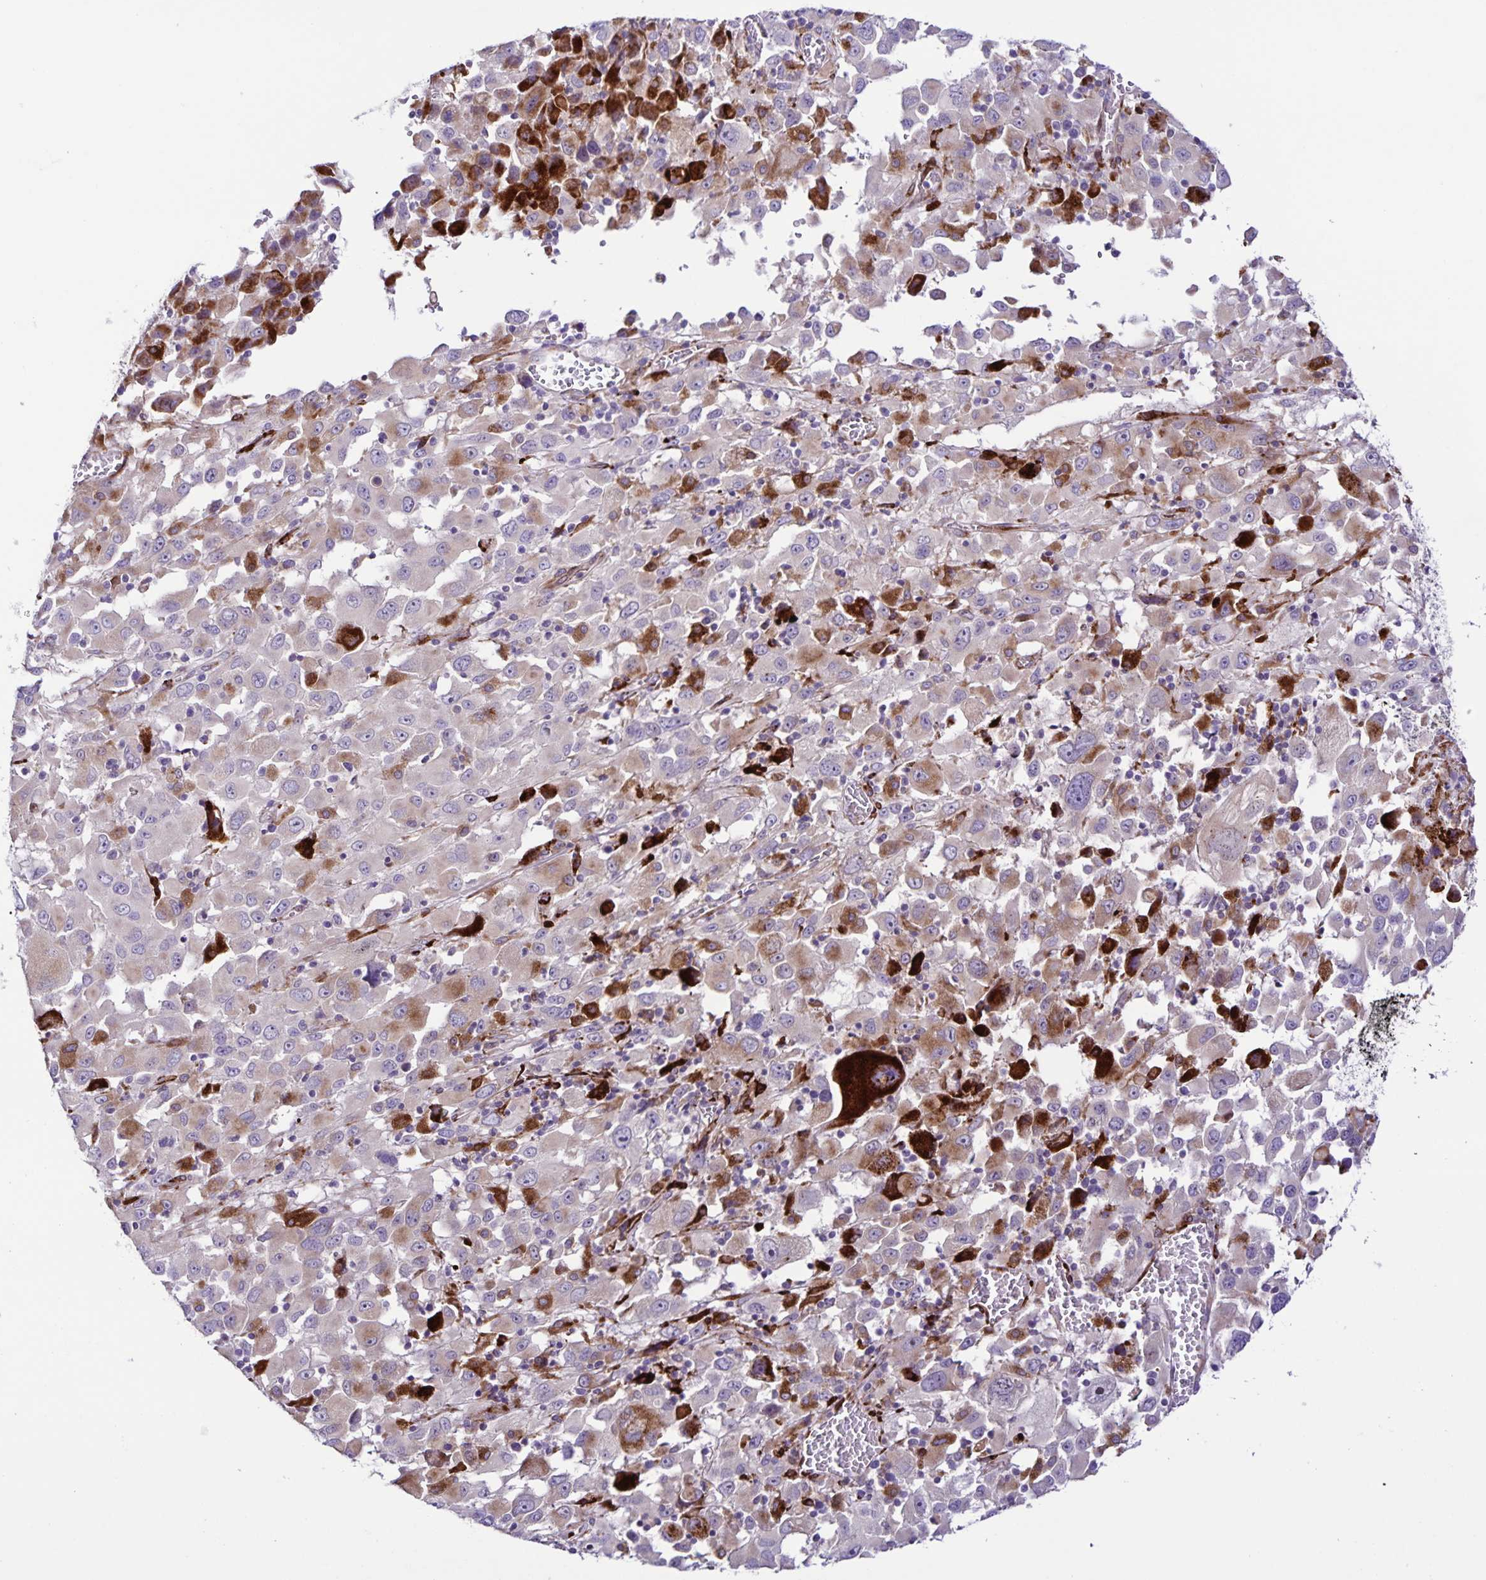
{"staining": {"intensity": "moderate", "quantity": "<25%", "location": "cytoplasmic/membranous"}, "tissue": "melanoma", "cell_type": "Tumor cells", "image_type": "cancer", "snomed": [{"axis": "morphology", "description": "Malignant melanoma, Metastatic site"}, {"axis": "topography", "description": "Soft tissue"}], "caption": "Protein analysis of malignant melanoma (metastatic site) tissue shows moderate cytoplasmic/membranous positivity in approximately <25% of tumor cells. The staining was performed using DAB (3,3'-diaminobenzidine), with brown indicating positive protein expression. Nuclei are stained blue with hematoxylin.", "gene": "OSBPL5", "patient": {"sex": "male", "age": 50}}